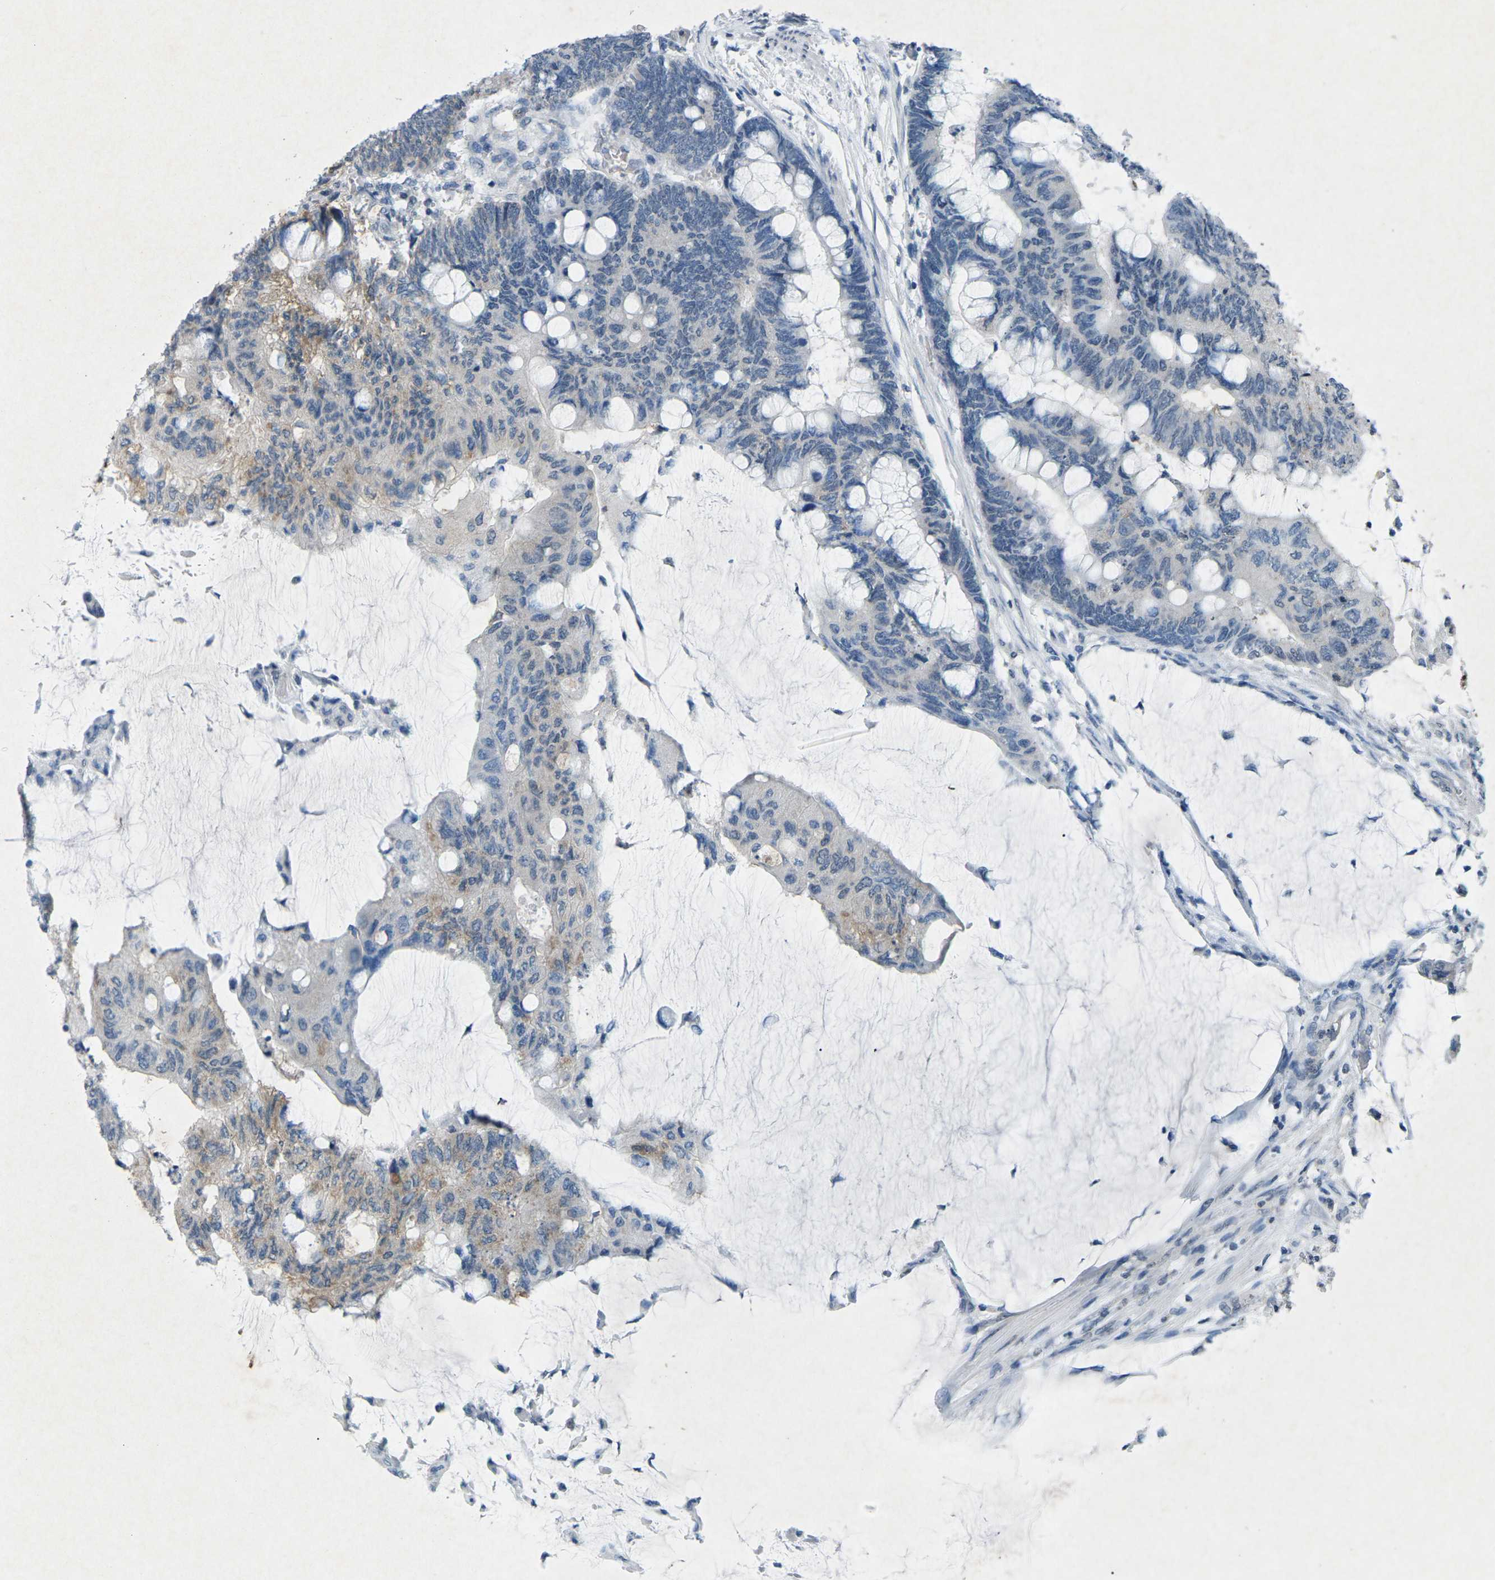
{"staining": {"intensity": "weak", "quantity": "<25%", "location": "cytoplasmic/membranous"}, "tissue": "colorectal cancer", "cell_type": "Tumor cells", "image_type": "cancer", "snomed": [{"axis": "morphology", "description": "Normal tissue, NOS"}, {"axis": "morphology", "description": "Adenocarcinoma, NOS"}, {"axis": "topography", "description": "Rectum"}], "caption": "Tumor cells show no significant protein expression in colorectal adenocarcinoma.", "gene": "PLG", "patient": {"sex": "male", "age": 92}}